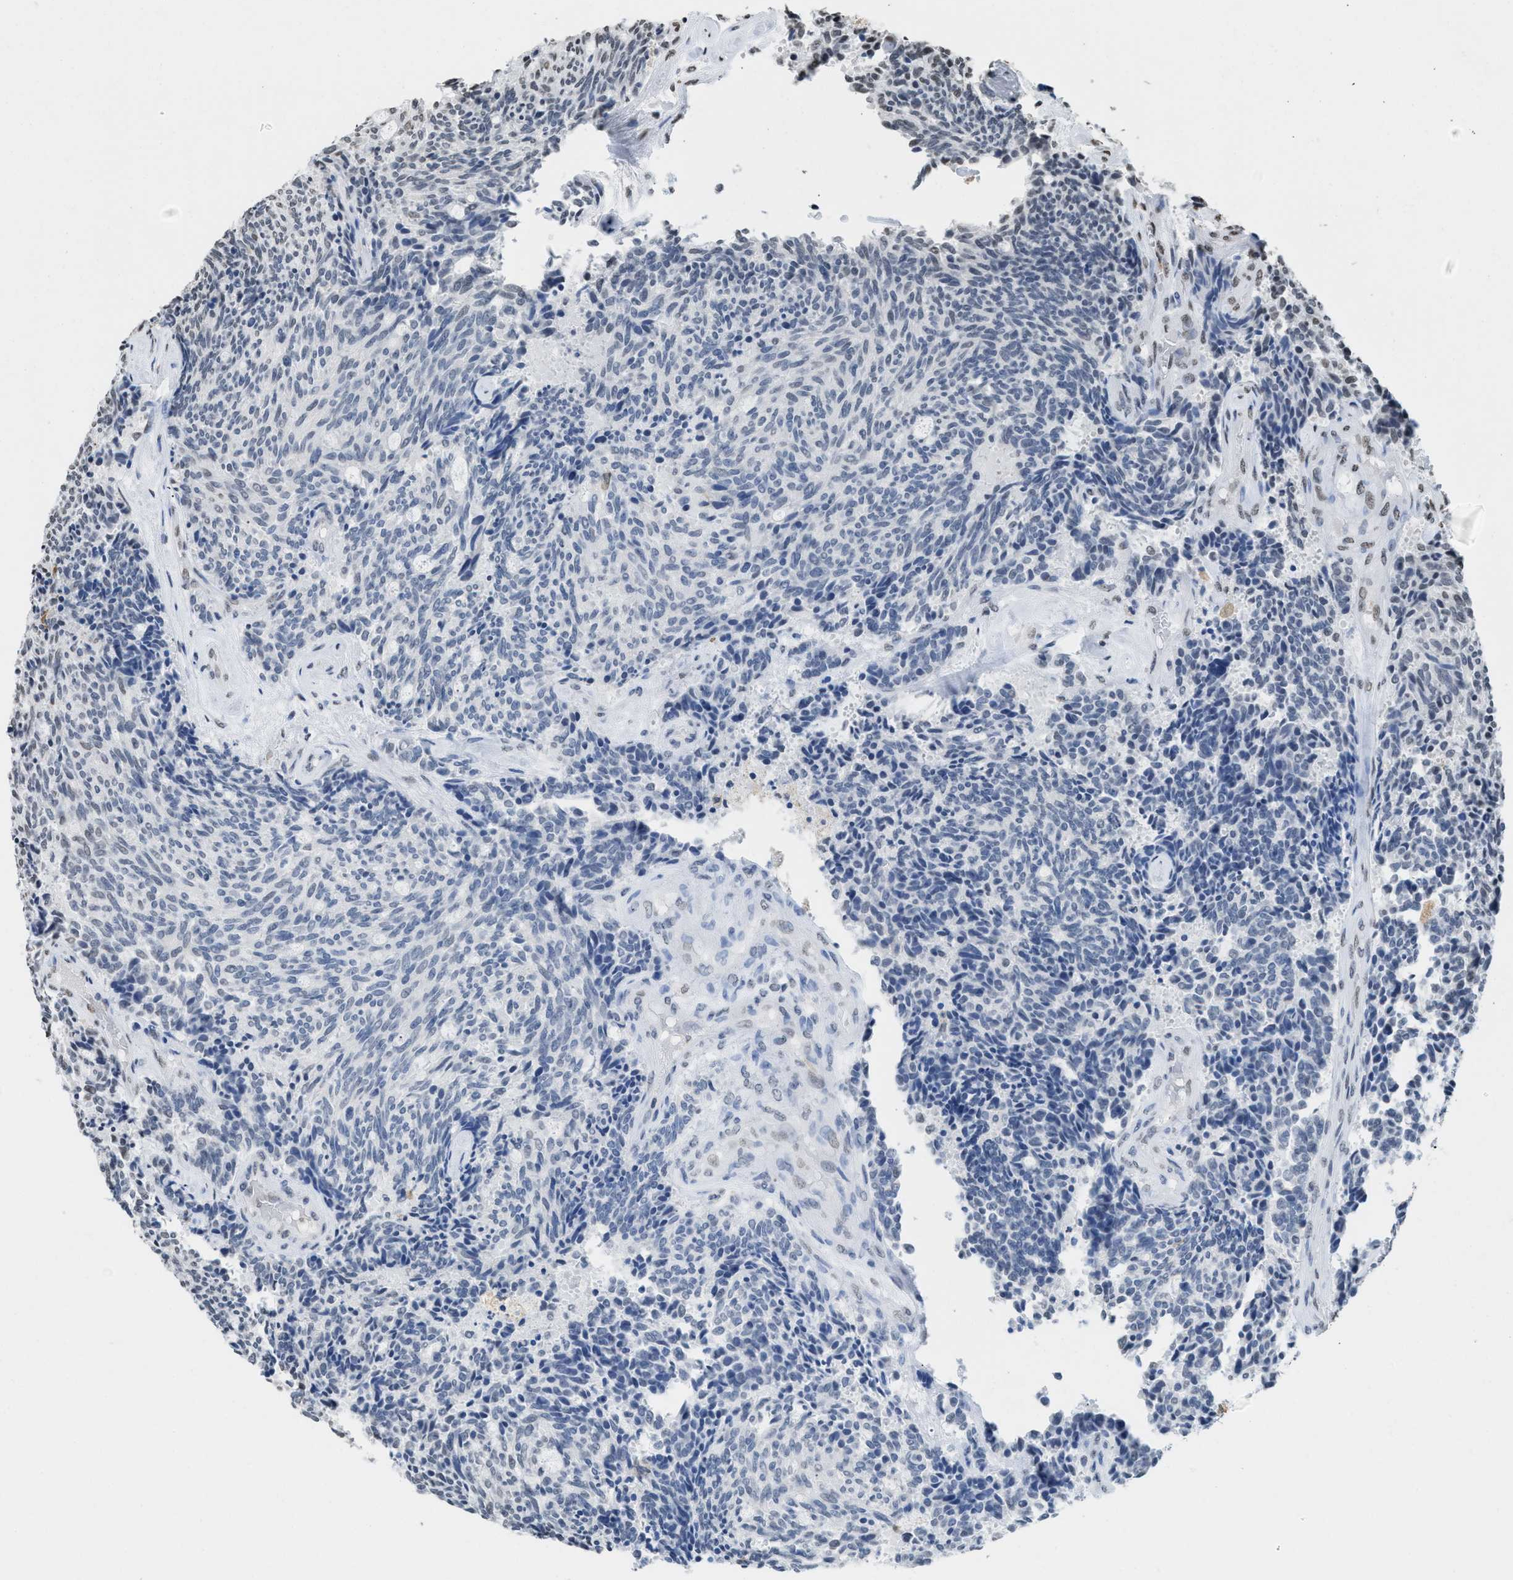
{"staining": {"intensity": "negative", "quantity": "none", "location": "none"}, "tissue": "carcinoid", "cell_type": "Tumor cells", "image_type": "cancer", "snomed": [{"axis": "morphology", "description": "Carcinoid, malignant, NOS"}, {"axis": "topography", "description": "Pancreas"}], "caption": "Protein analysis of carcinoid exhibits no significant expression in tumor cells.", "gene": "NUP88", "patient": {"sex": "female", "age": 54}}